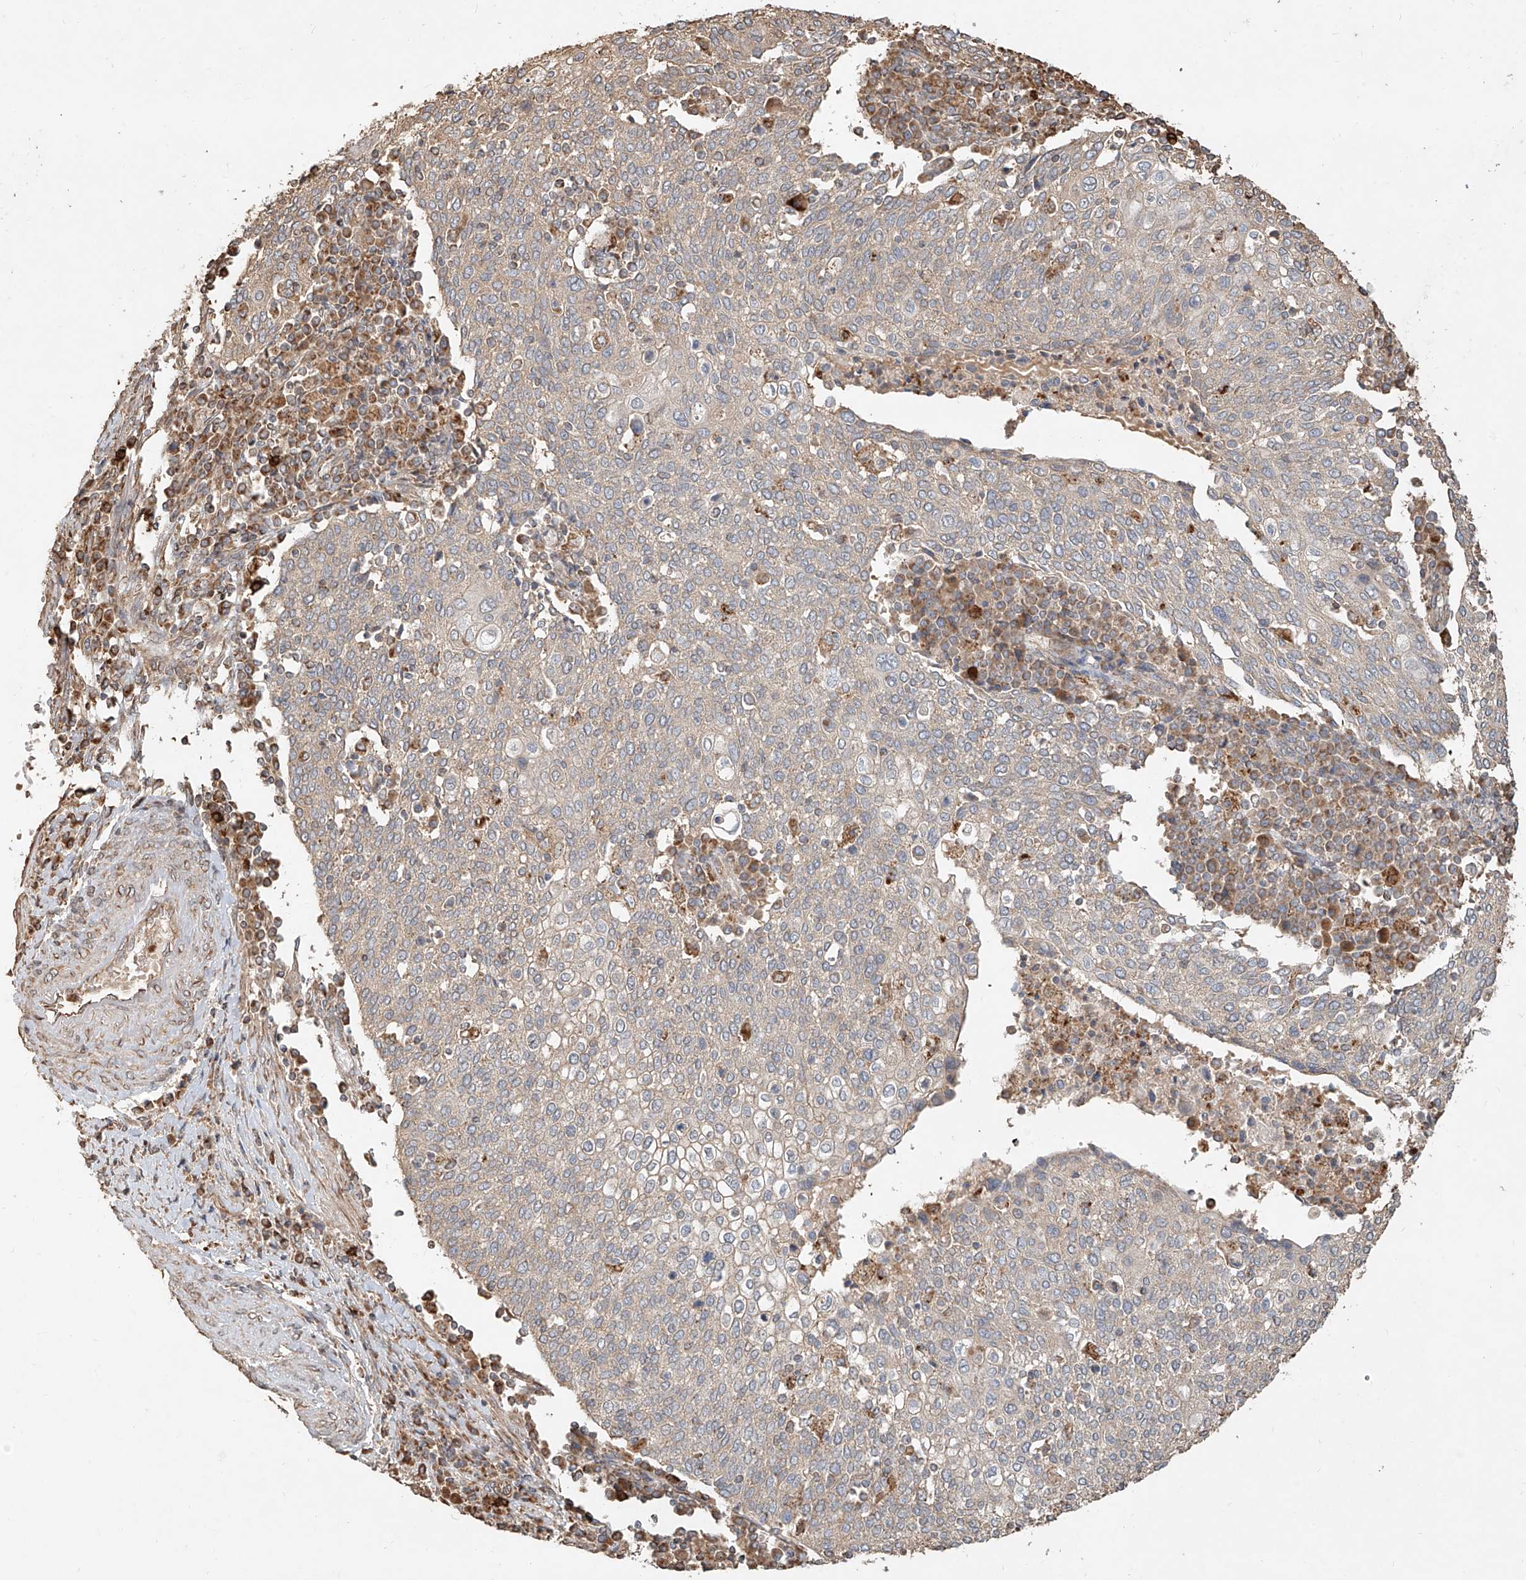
{"staining": {"intensity": "weak", "quantity": "<25%", "location": "cytoplasmic/membranous"}, "tissue": "cervical cancer", "cell_type": "Tumor cells", "image_type": "cancer", "snomed": [{"axis": "morphology", "description": "Squamous cell carcinoma, NOS"}, {"axis": "topography", "description": "Cervix"}], "caption": "Immunohistochemistry (IHC) histopathology image of neoplastic tissue: squamous cell carcinoma (cervical) stained with DAB reveals no significant protein staining in tumor cells.", "gene": "EFNB1", "patient": {"sex": "female", "age": 40}}